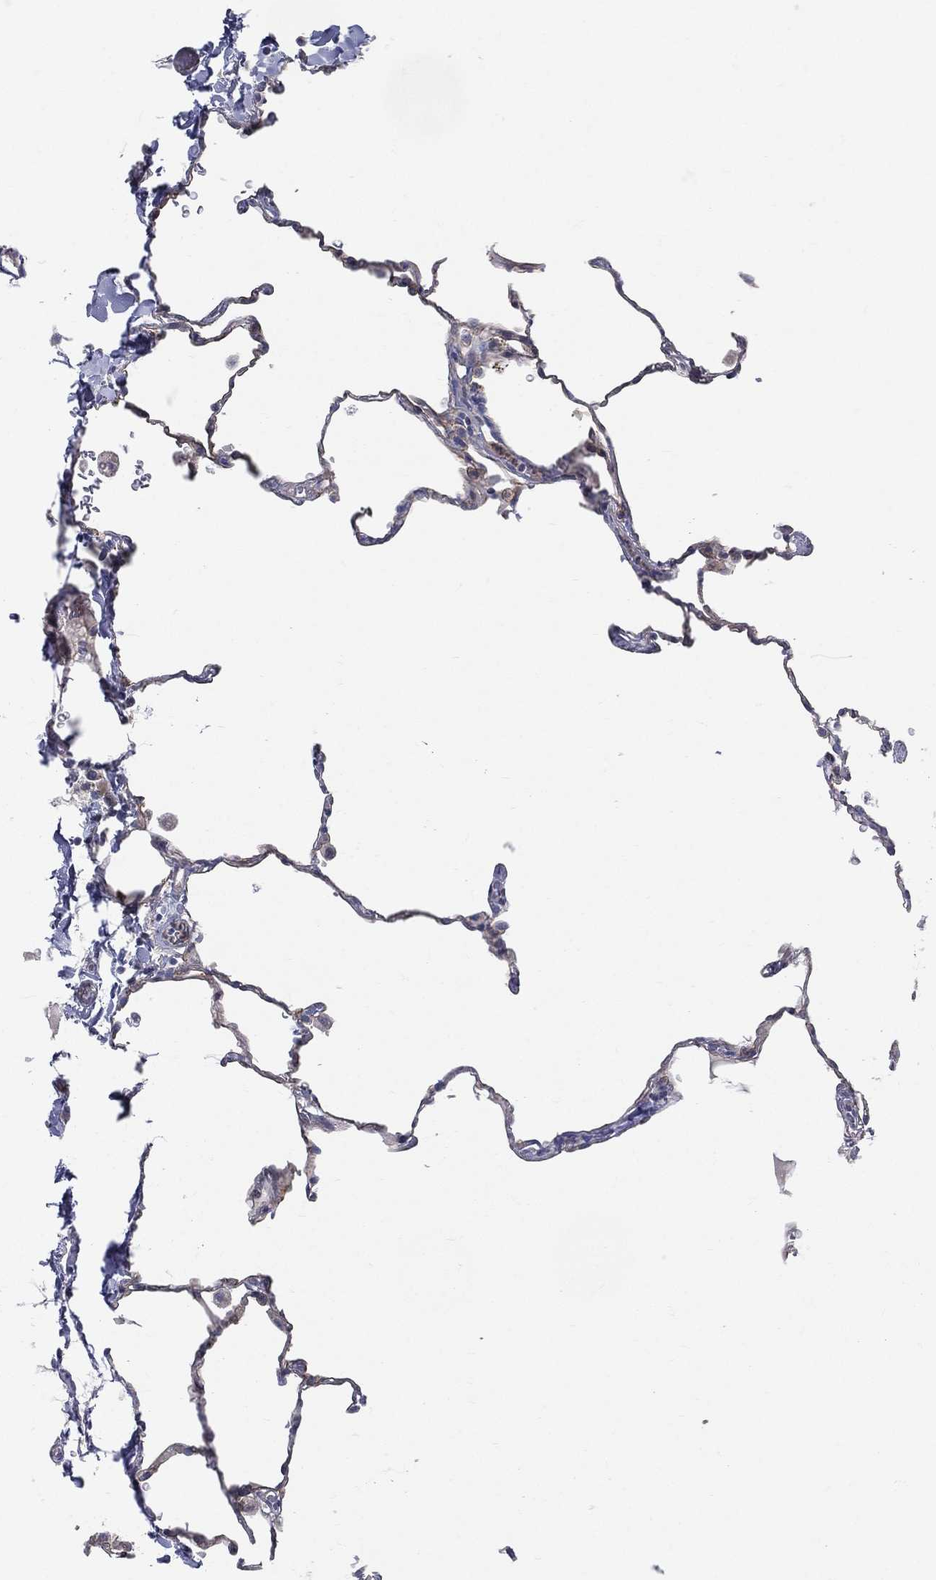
{"staining": {"intensity": "negative", "quantity": "none", "location": "none"}, "tissue": "lung", "cell_type": "Alveolar cells", "image_type": "normal", "snomed": [{"axis": "morphology", "description": "Normal tissue, NOS"}, {"axis": "morphology", "description": "Adenocarcinoma, metastatic, NOS"}, {"axis": "topography", "description": "Lung"}], "caption": "This micrograph is of benign lung stained with immunohistochemistry (IHC) to label a protein in brown with the nuclei are counter-stained blue. There is no expression in alveolar cells. Nuclei are stained in blue.", "gene": "POMZP3", "patient": {"sex": "male", "age": 45}}